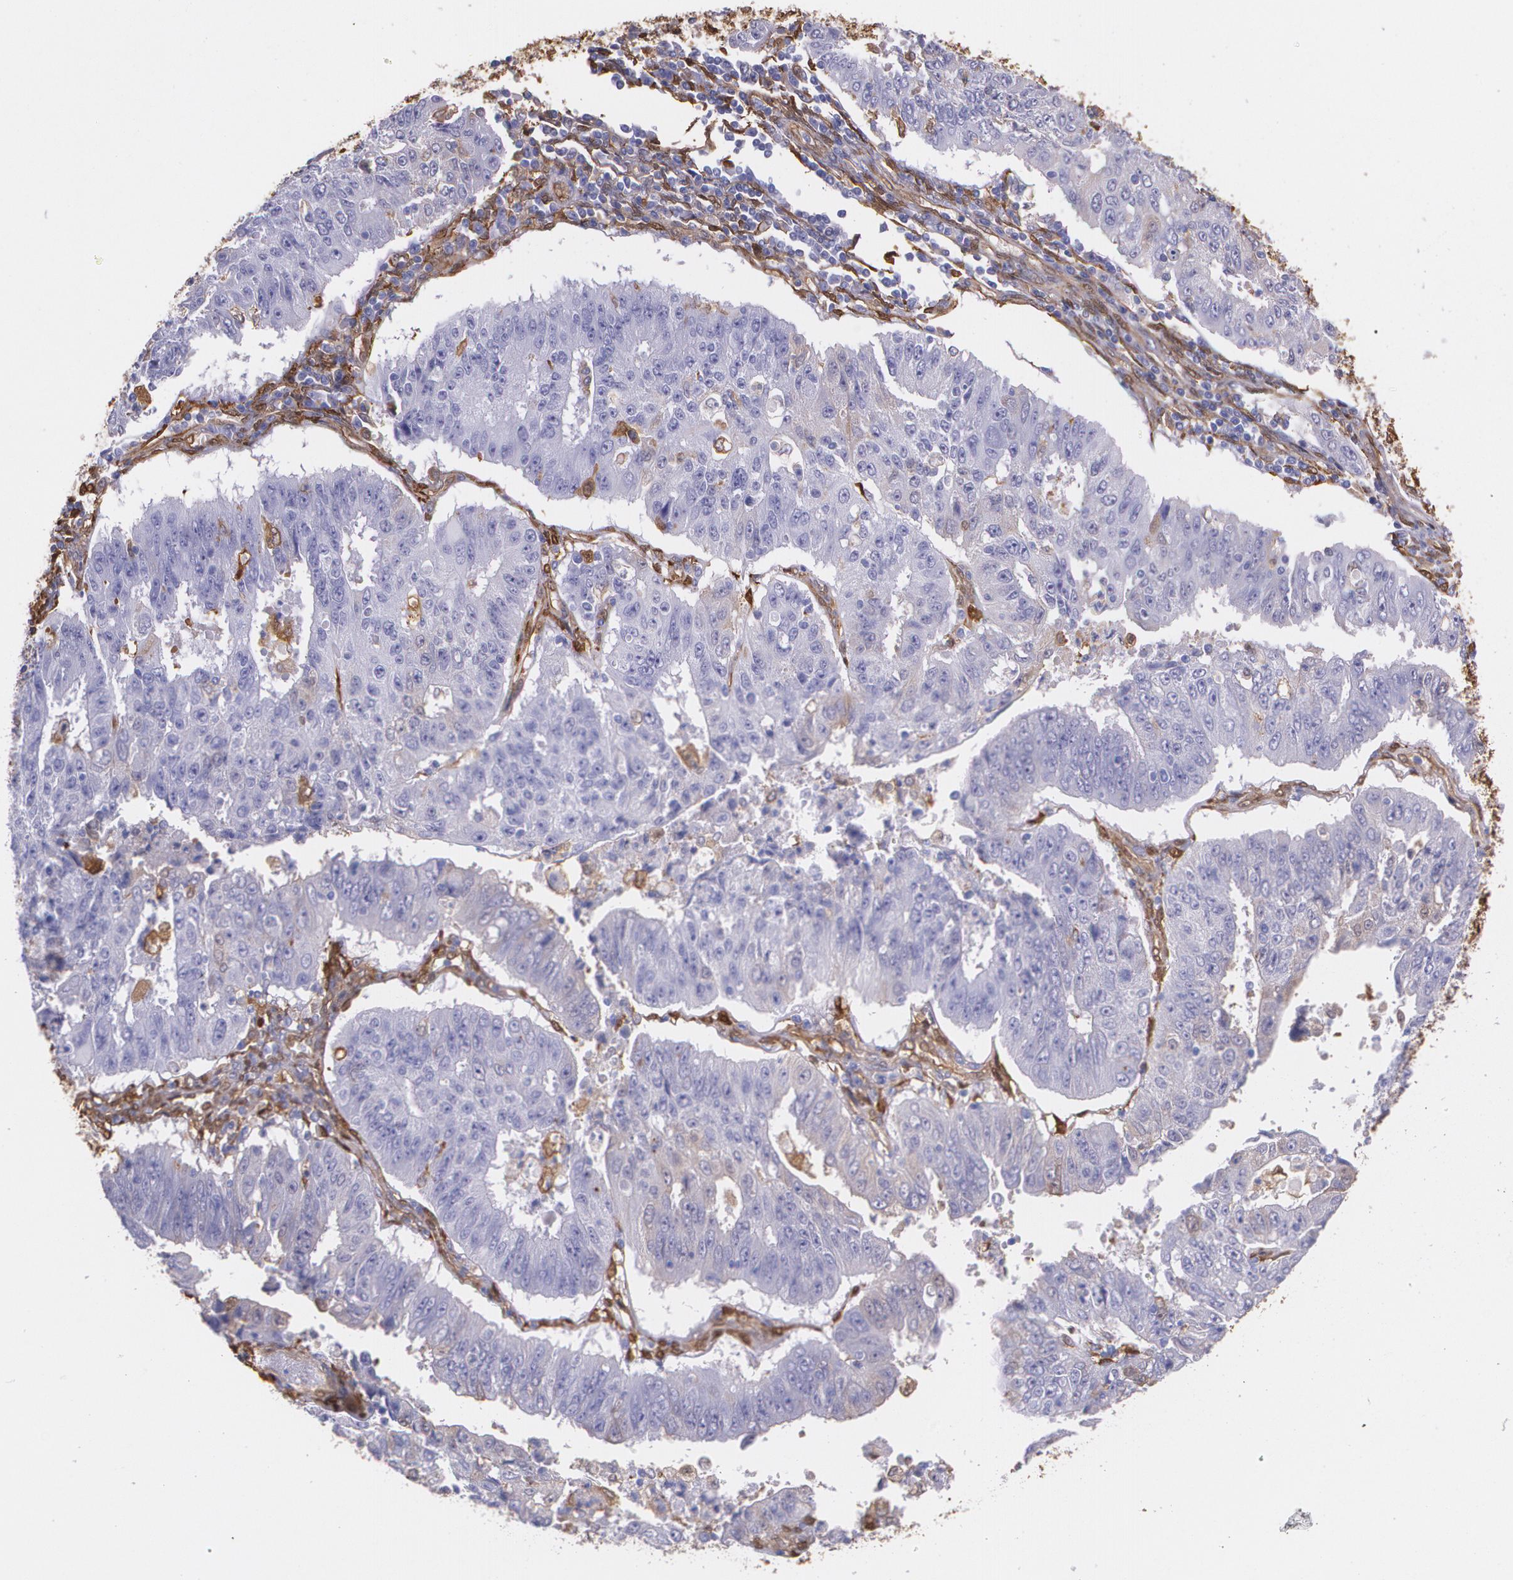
{"staining": {"intensity": "negative", "quantity": "none", "location": "none"}, "tissue": "endometrial cancer", "cell_type": "Tumor cells", "image_type": "cancer", "snomed": [{"axis": "morphology", "description": "Adenocarcinoma, NOS"}, {"axis": "topography", "description": "Endometrium"}], "caption": "Adenocarcinoma (endometrial) was stained to show a protein in brown. There is no significant expression in tumor cells.", "gene": "MMP2", "patient": {"sex": "female", "age": 42}}